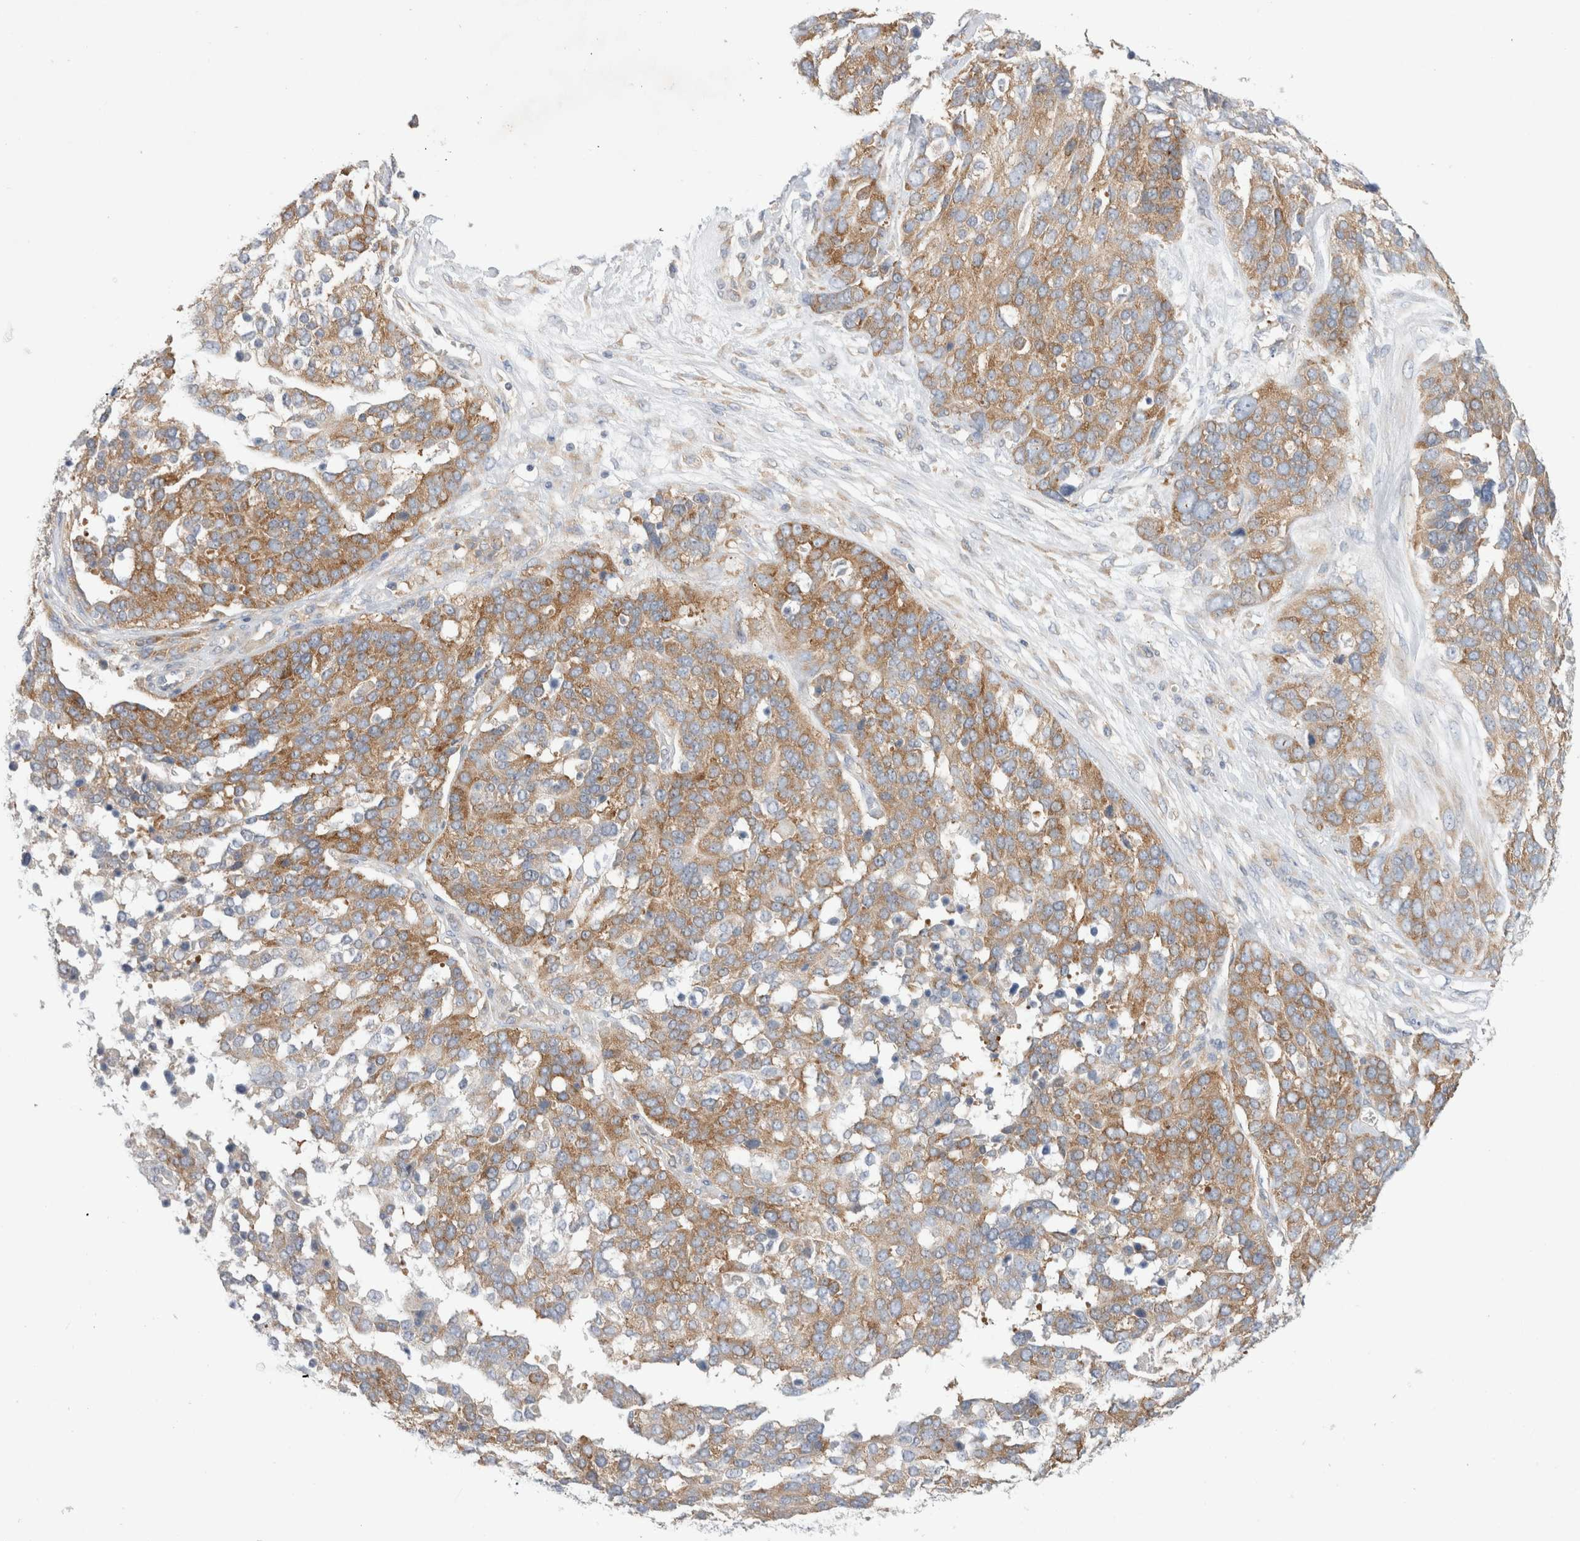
{"staining": {"intensity": "moderate", "quantity": ">75%", "location": "cytoplasmic/membranous"}, "tissue": "ovarian cancer", "cell_type": "Tumor cells", "image_type": "cancer", "snomed": [{"axis": "morphology", "description": "Cystadenocarcinoma, serous, NOS"}, {"axis": "topography", "description": "Ovary"}], "caption": "Brown immunohistochemical staining in serous cystadenocarcinoma (ovarian) demonstrates moderate cytoplasmic/membranous positivity in approximately >75% of tumor cells.", "gene": "ZNF23", "patient": {"sex": "female", "age": 44}}